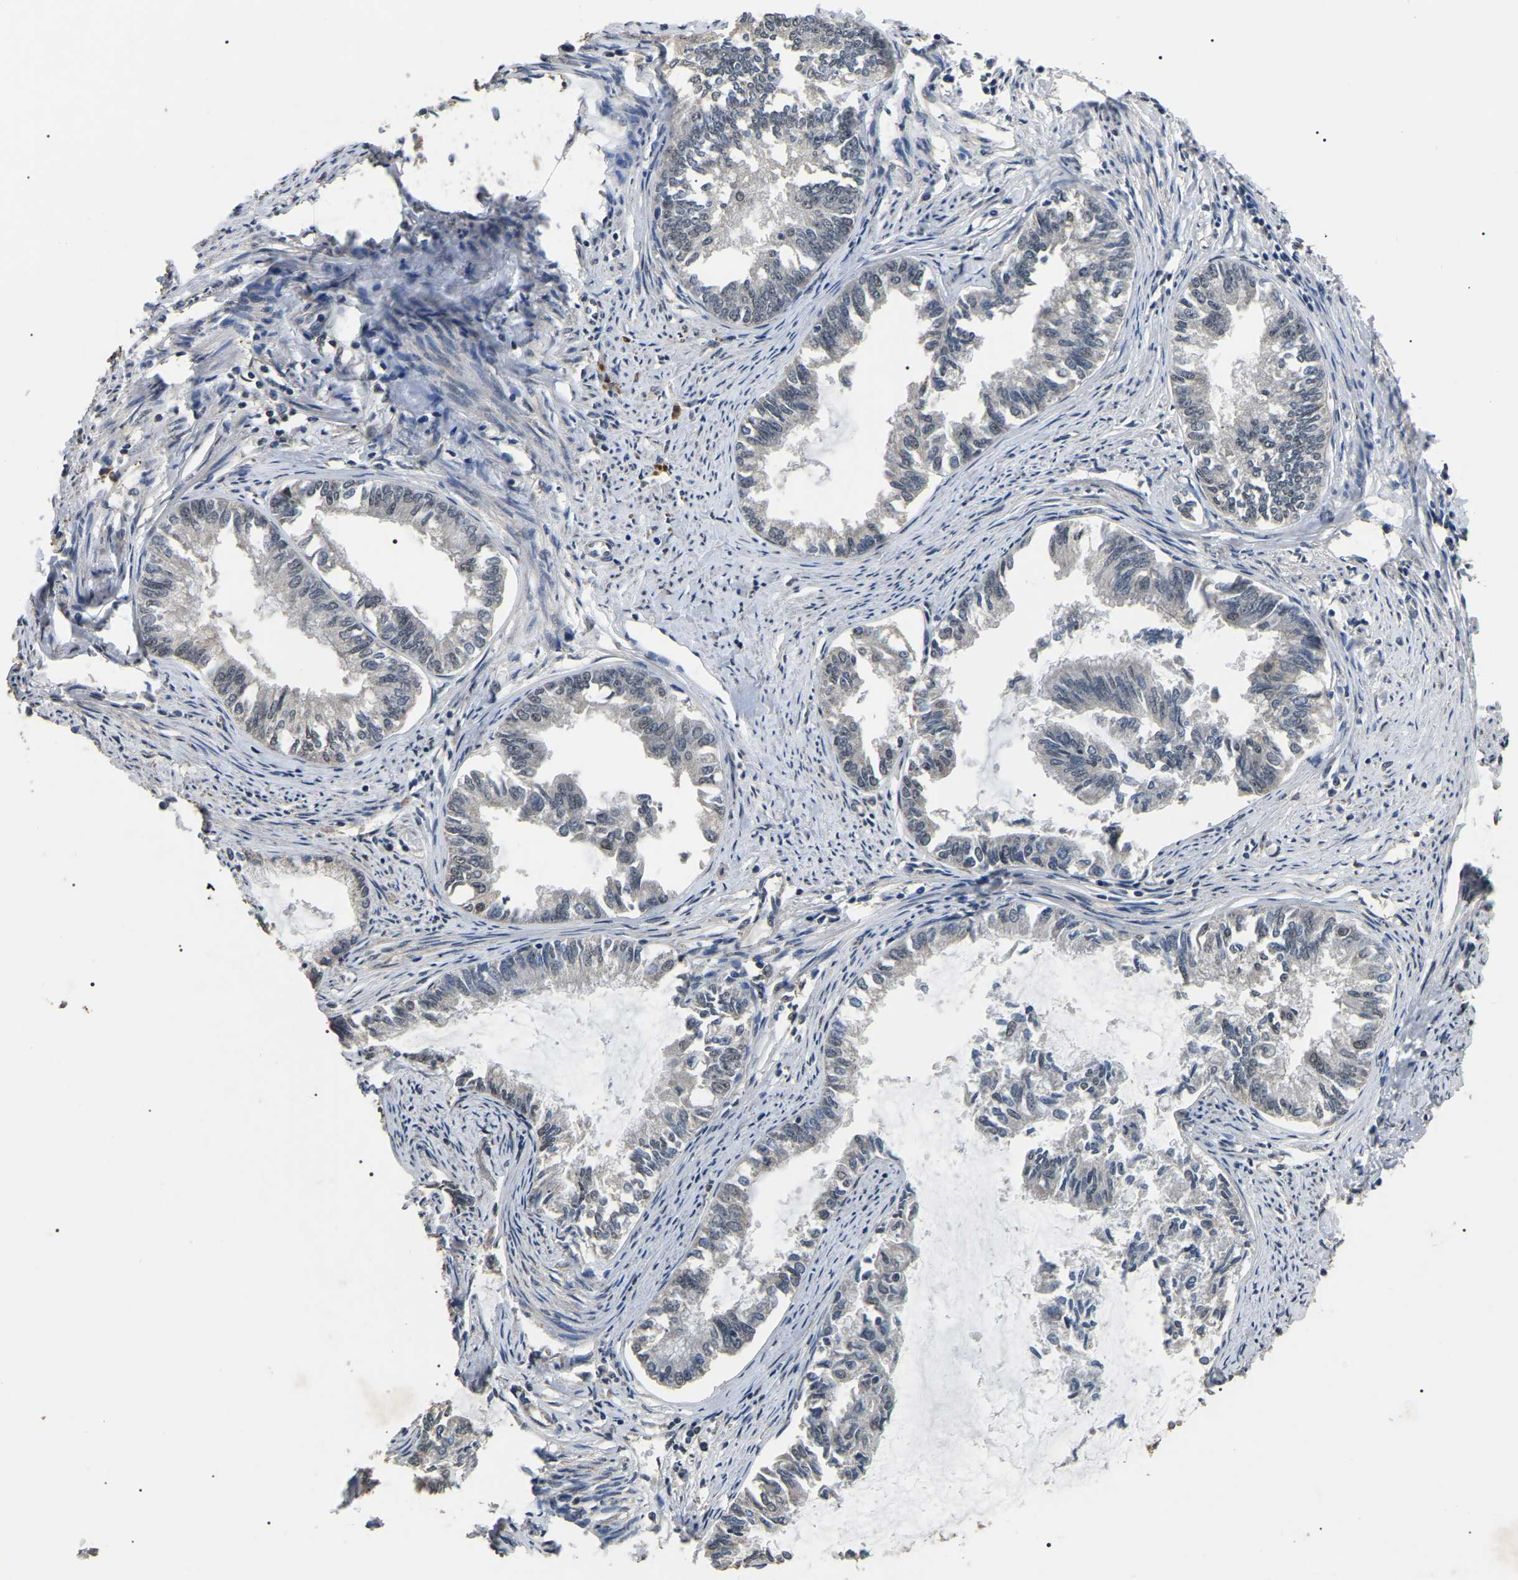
{"staining": {"intensity": "negative", "quantity": "none", "location": "none"}, "tissue": "endometrial cancer", "cell_type": "Tumor cells", "image_type": "cancer", "snomed": [{"axis": "morphology", "description": "Adenocarcinoma, NOS"}, {"axis": "topography", "description": "Endometrium"}], "caption": "A high-resolution micrograph shows immunohistochemistry staining of adenocarcinoma (endometrial), which reveals no significant expression in tumor cells.", "gene": "PPM1E", "patient": {"sex": "female", "age": 86}}